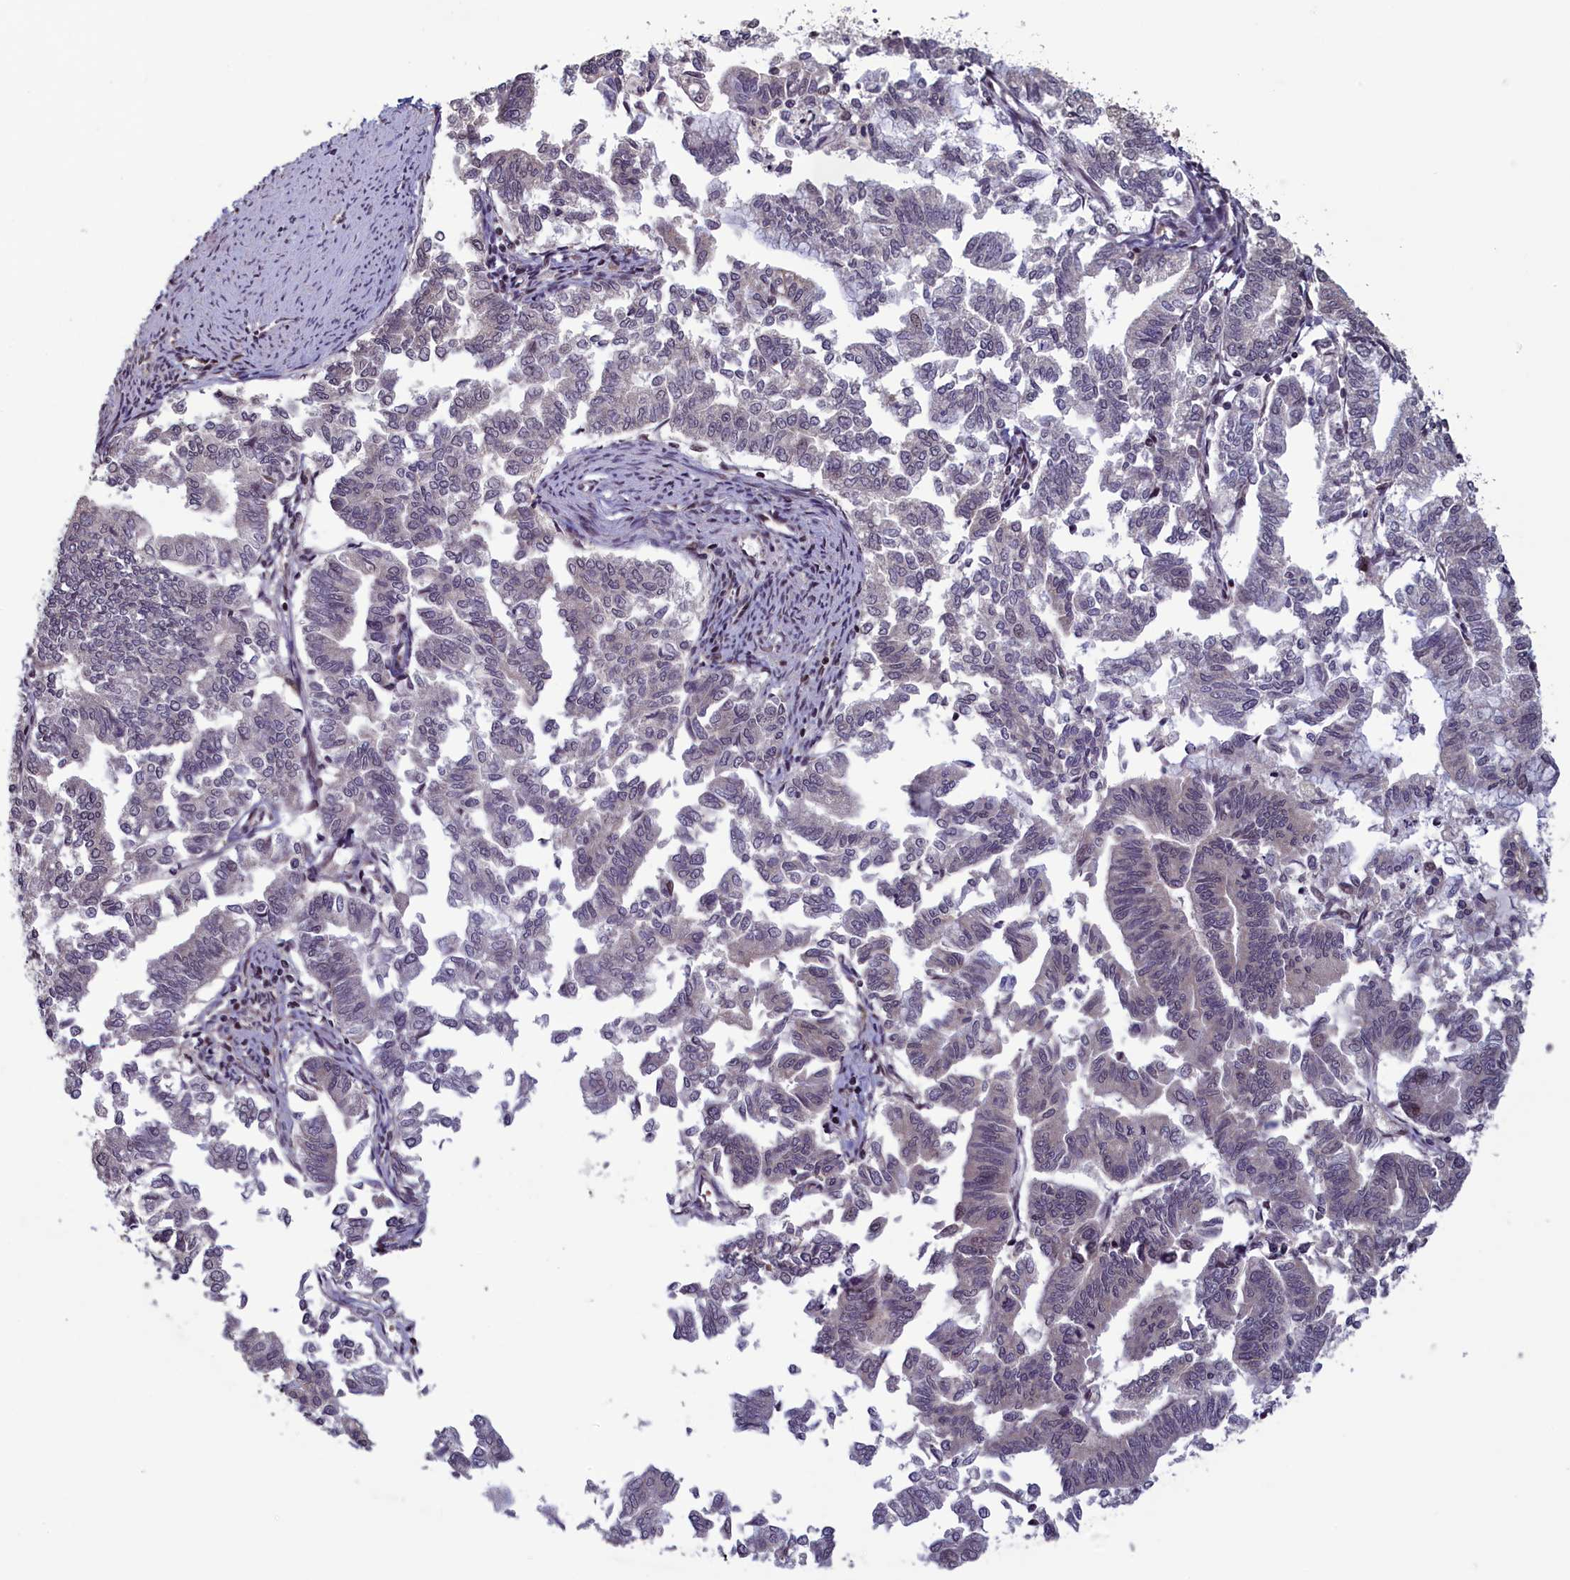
{"staining": {"intensity": "negative", "quantity": "none", "location": "none"}, "tissue": "endometrial cancer", "cell_type": "Tumor cells", "image_type": "cancer", "snomed": [{"axis": "morphology", "description": "Adenocarcinoma, NOS"}, {"axis": "topography", "description": "Endometrium"}], "caption": "Endometrial cancer (adenocarcinoma) was stained to show a protein in brown. There is no significant positivity in tumor cells.", "gene": "NUBP1", "patient": {"sex": "female", "age": 79}}